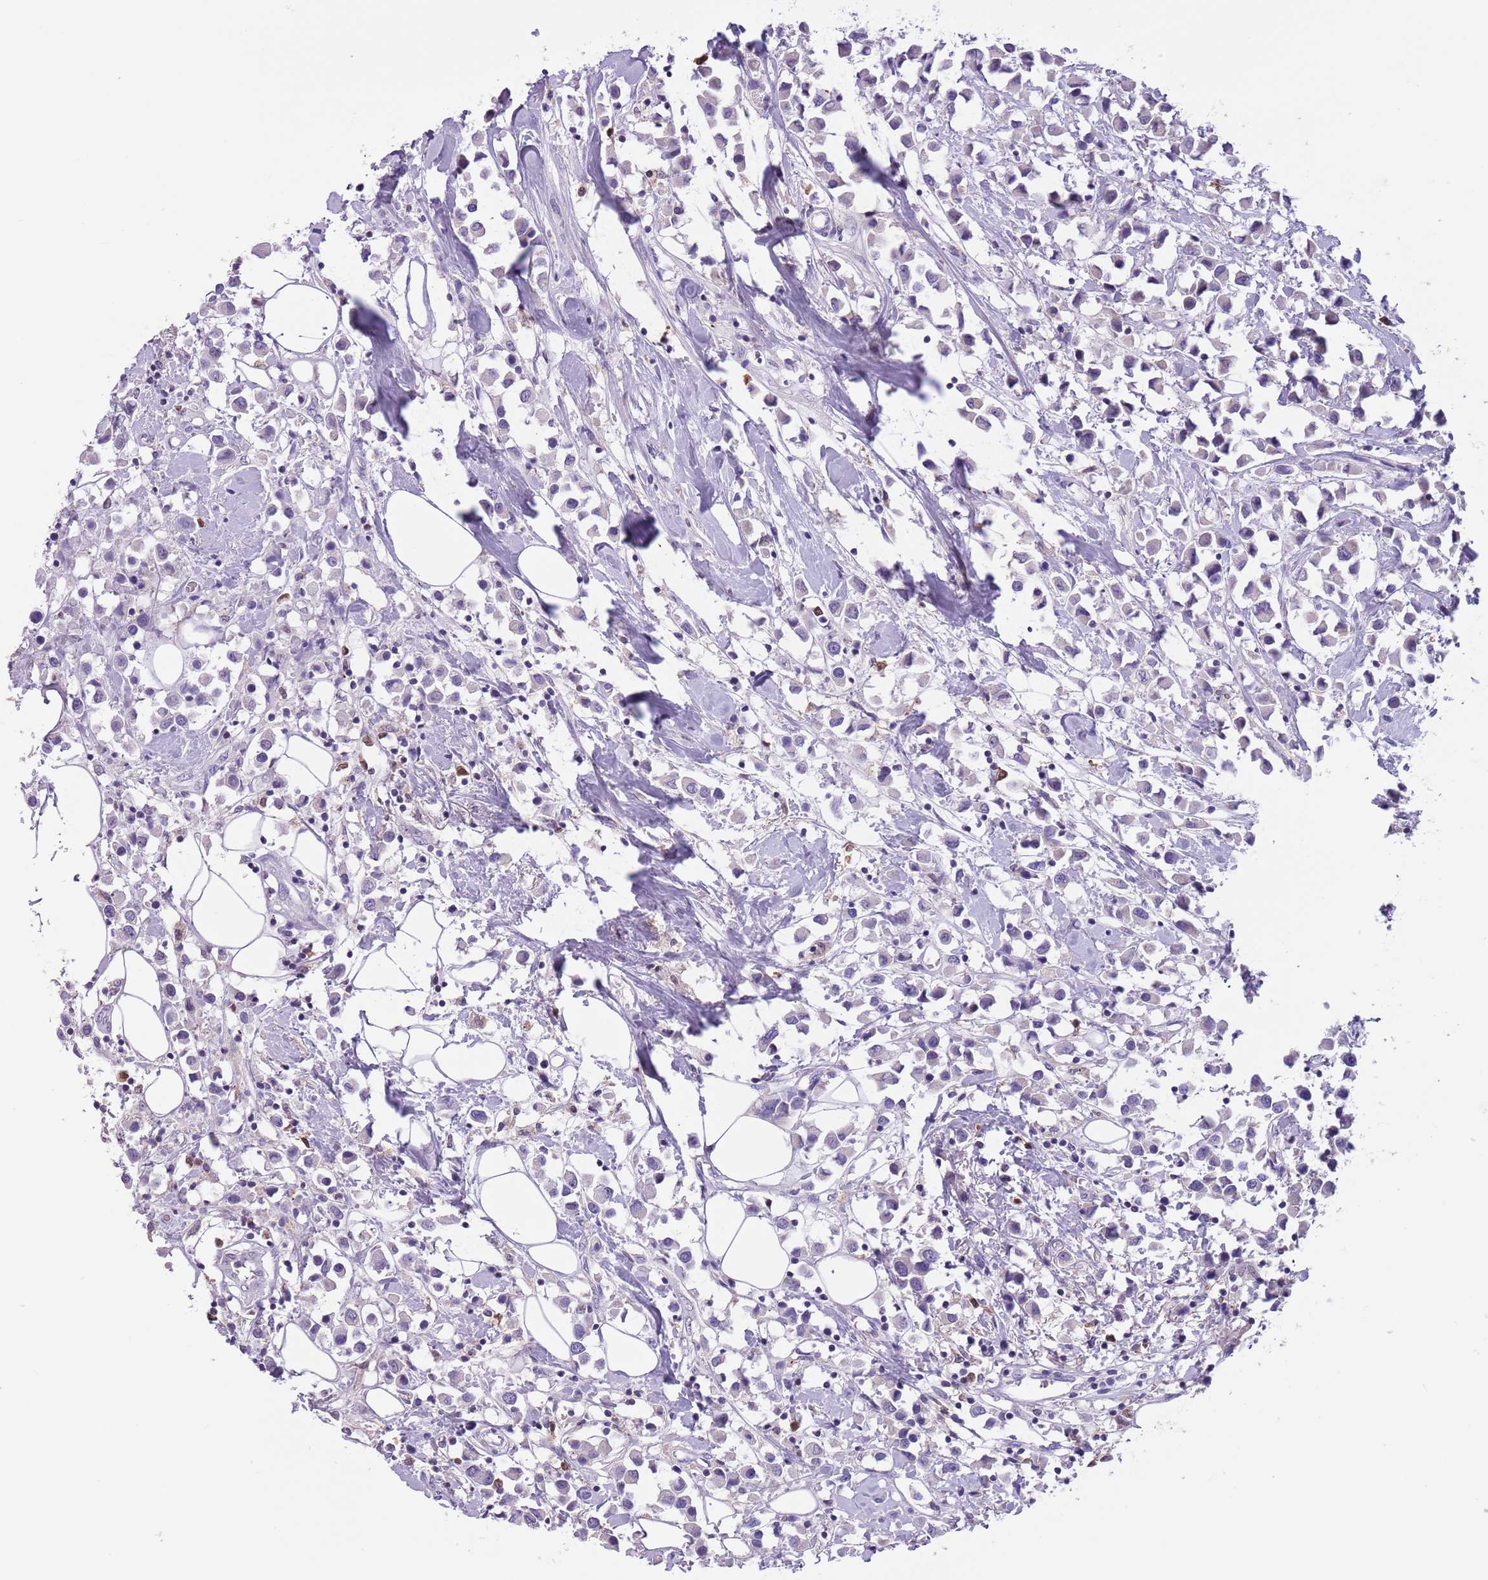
{"staining": {"intensity": "negative", "quantity": "none", "location": "none"}, "tissue": "breast cancer", "cell_type": "Tumor cells", "image_type": "cancer", "snomed": [{"axis": "morphology", "description": "Duct carcinoma"}, {"axis": "topography", "description": "Breast"}], "caption": "Tumor cells show no significant expression in breast cancer (invasive ductal carcinoma).", "gene": "PFKFB2", "patient": {"sex": "female", "age": 61}}